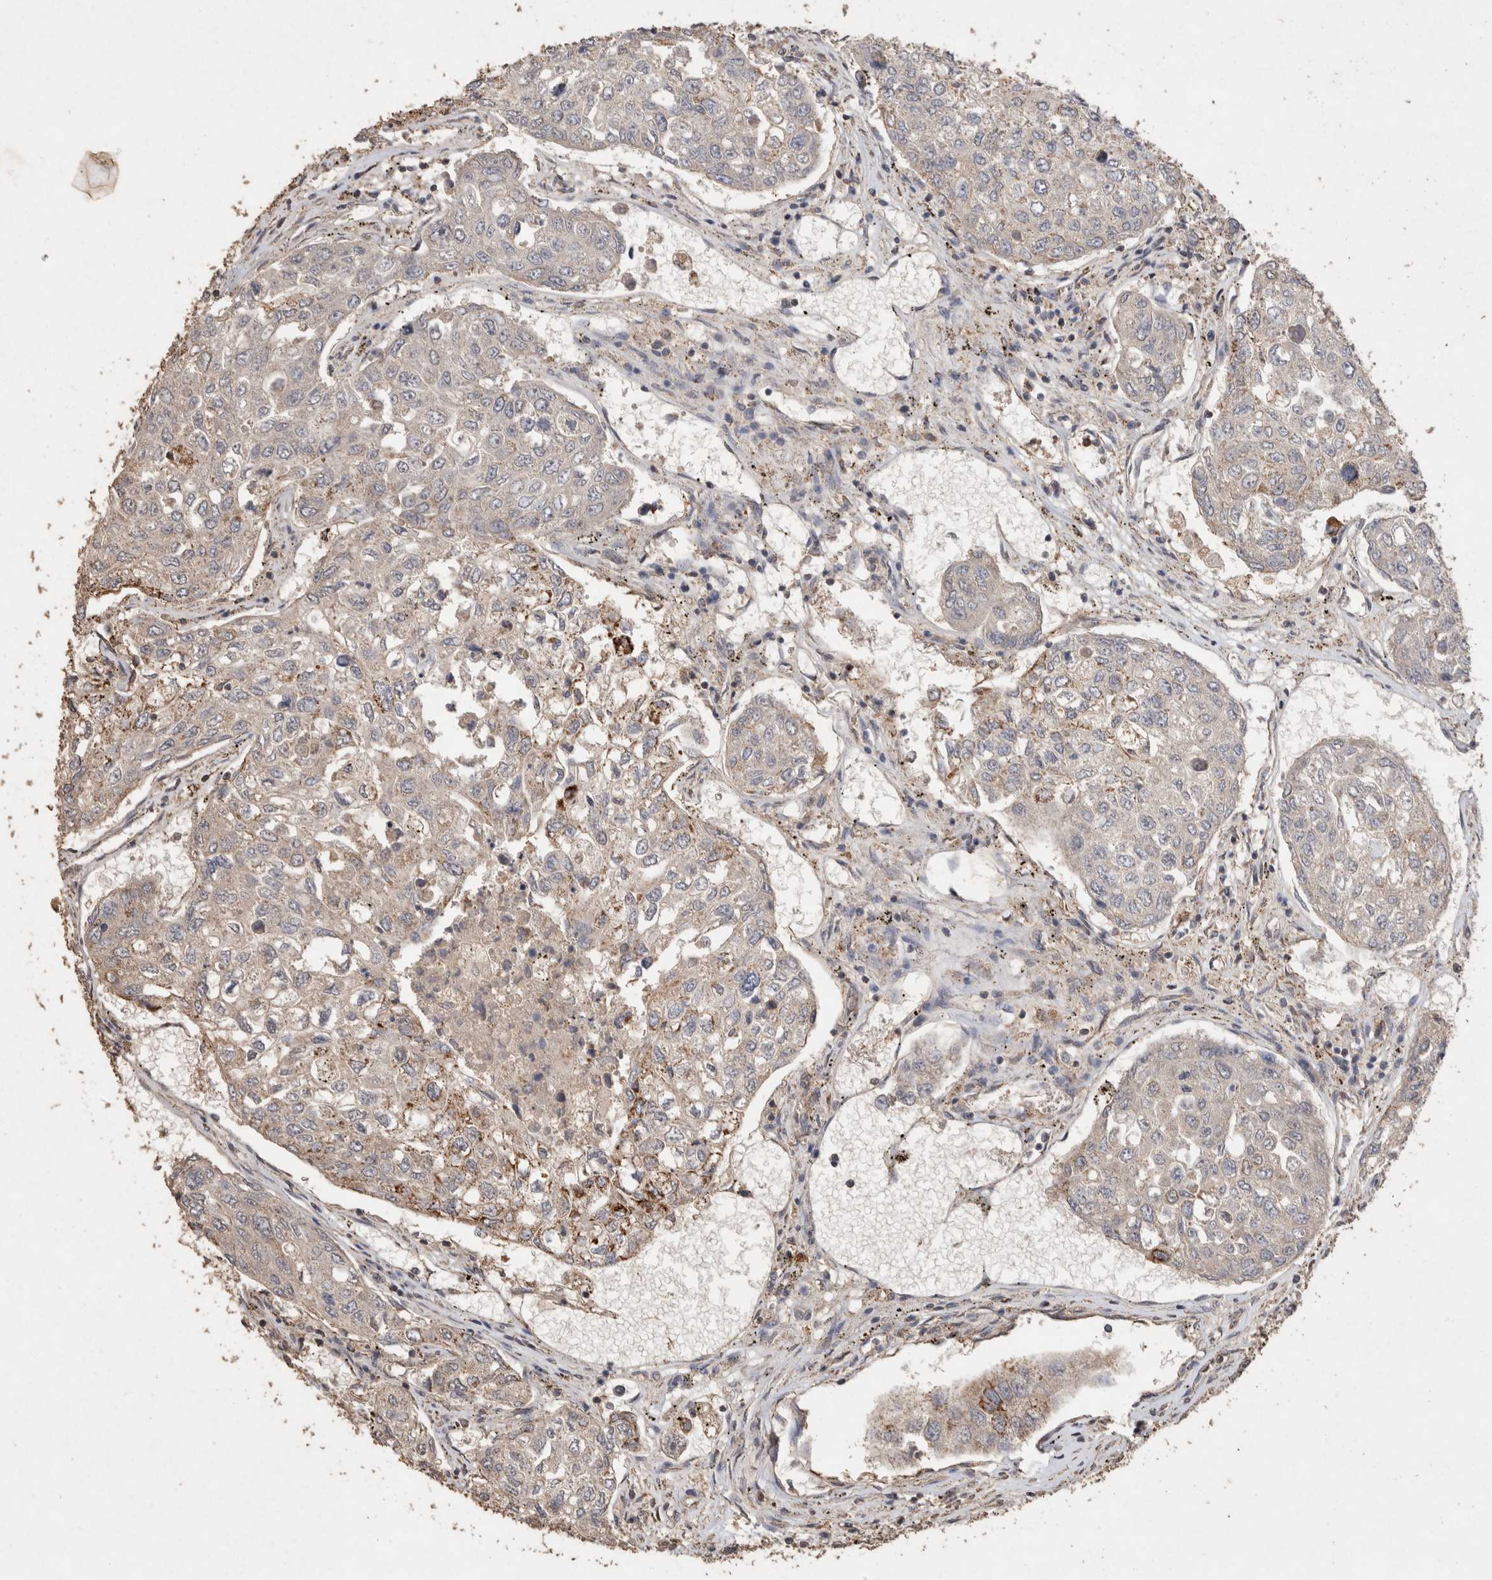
{"staining": {"intensity": "moderate", "quantity": "<25%", "location": "cytoplasmic/membranous"}, "tissue": "urothelial cancer", "cell_type": "Tumor cells", "image_type": "cancer", "snomed": [{"axis": "morphology", "description": "Urothelial carcinoma, High grade"}, {"axis": "topography", "description": "Lymph node"}, {"axis": "topography", "description": "Urinary bladder"}], "caption": "Protein expression by IHC reveals moderate cytoplasmic/membranous positivity in about <25% of tumor cells in urothelial carcinoma (high-grade). (DAB = brown stain, brightfield microscopy at high magnification).", "gene": "ACADM", "patient": {"sex": "male", "age": 51}}